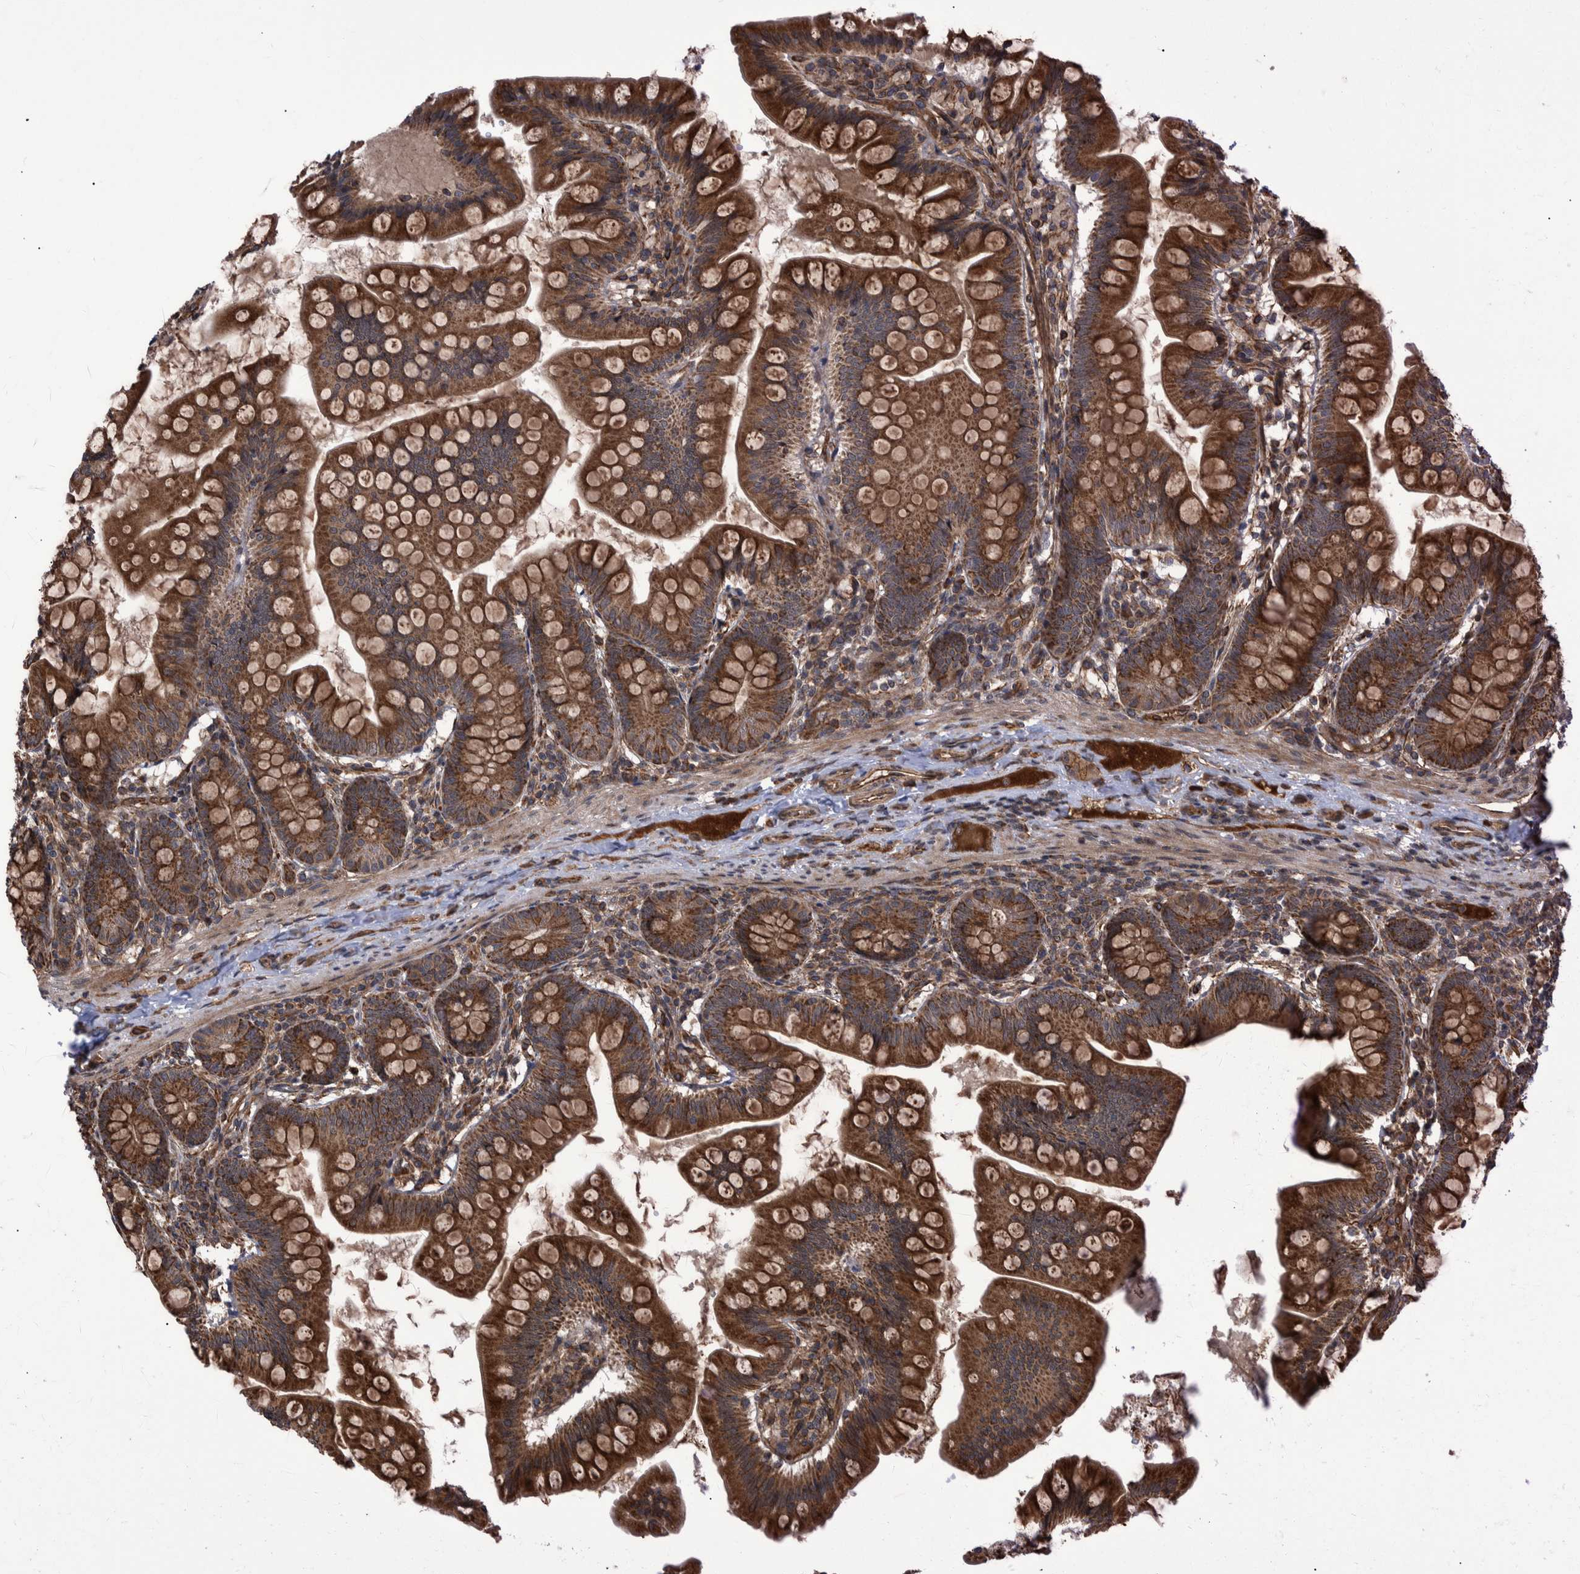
{"staining": {"intensity": "strong", "quantity": ">75%", "location": "cytoplasmic/membranous"}, "tissue": "small intestine", "cell_type": "Glandular cells", "image_type": "normal", "snomed": [{"axis": "morphology", "description": "Normal tissue, NOS"}, {"axis": "topography", "description": "Small intestine"}], "caption": "The micrograph shows staining of benign small intestine, revealing strong cytoplasmic/membranous protein expression (brown color) within glandular cells.", "gene": "TNFRSF10B", "patient": {"sex": "male", "age": 7}}